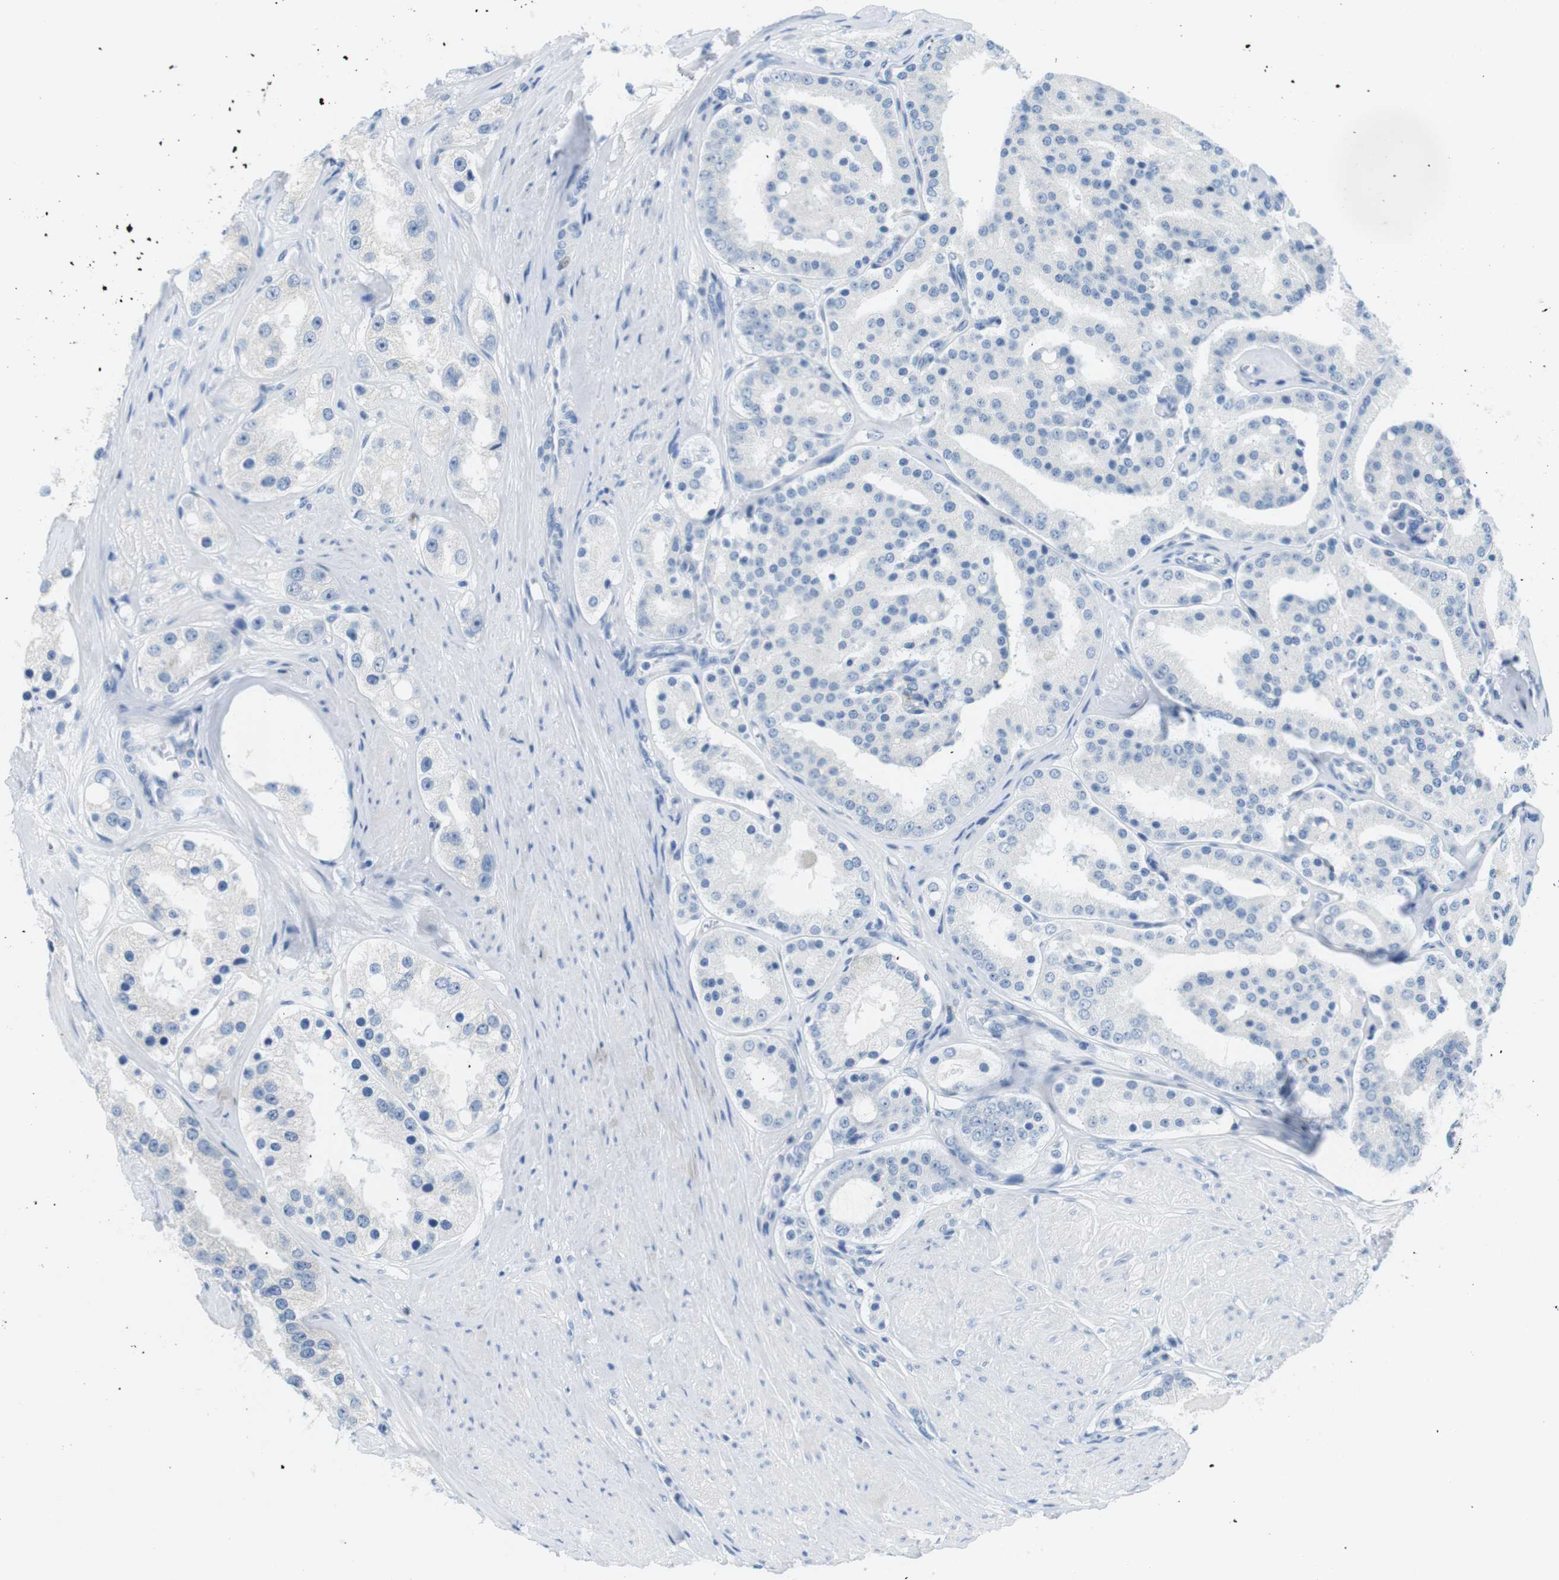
{"staining": {"intensity": "negative", "quantity": "none", "location": "none"}, "tissue": "prostate cancer", "cell_type": "Tumor cells", "image_type": "cancer", "snomed": [{"axis": "morphology", "description": "Adenocarcinoma, Low grade"}, {"axis": "topography", "description": "Prostate"}], "caption": "The IHC histopathology image has no significant expression in tumor cells of adenocarcinoma (low-grade) (prostate) tissue.", "gene": "TNFRSF4", "patient": {"sex": "male", "age": 63}}